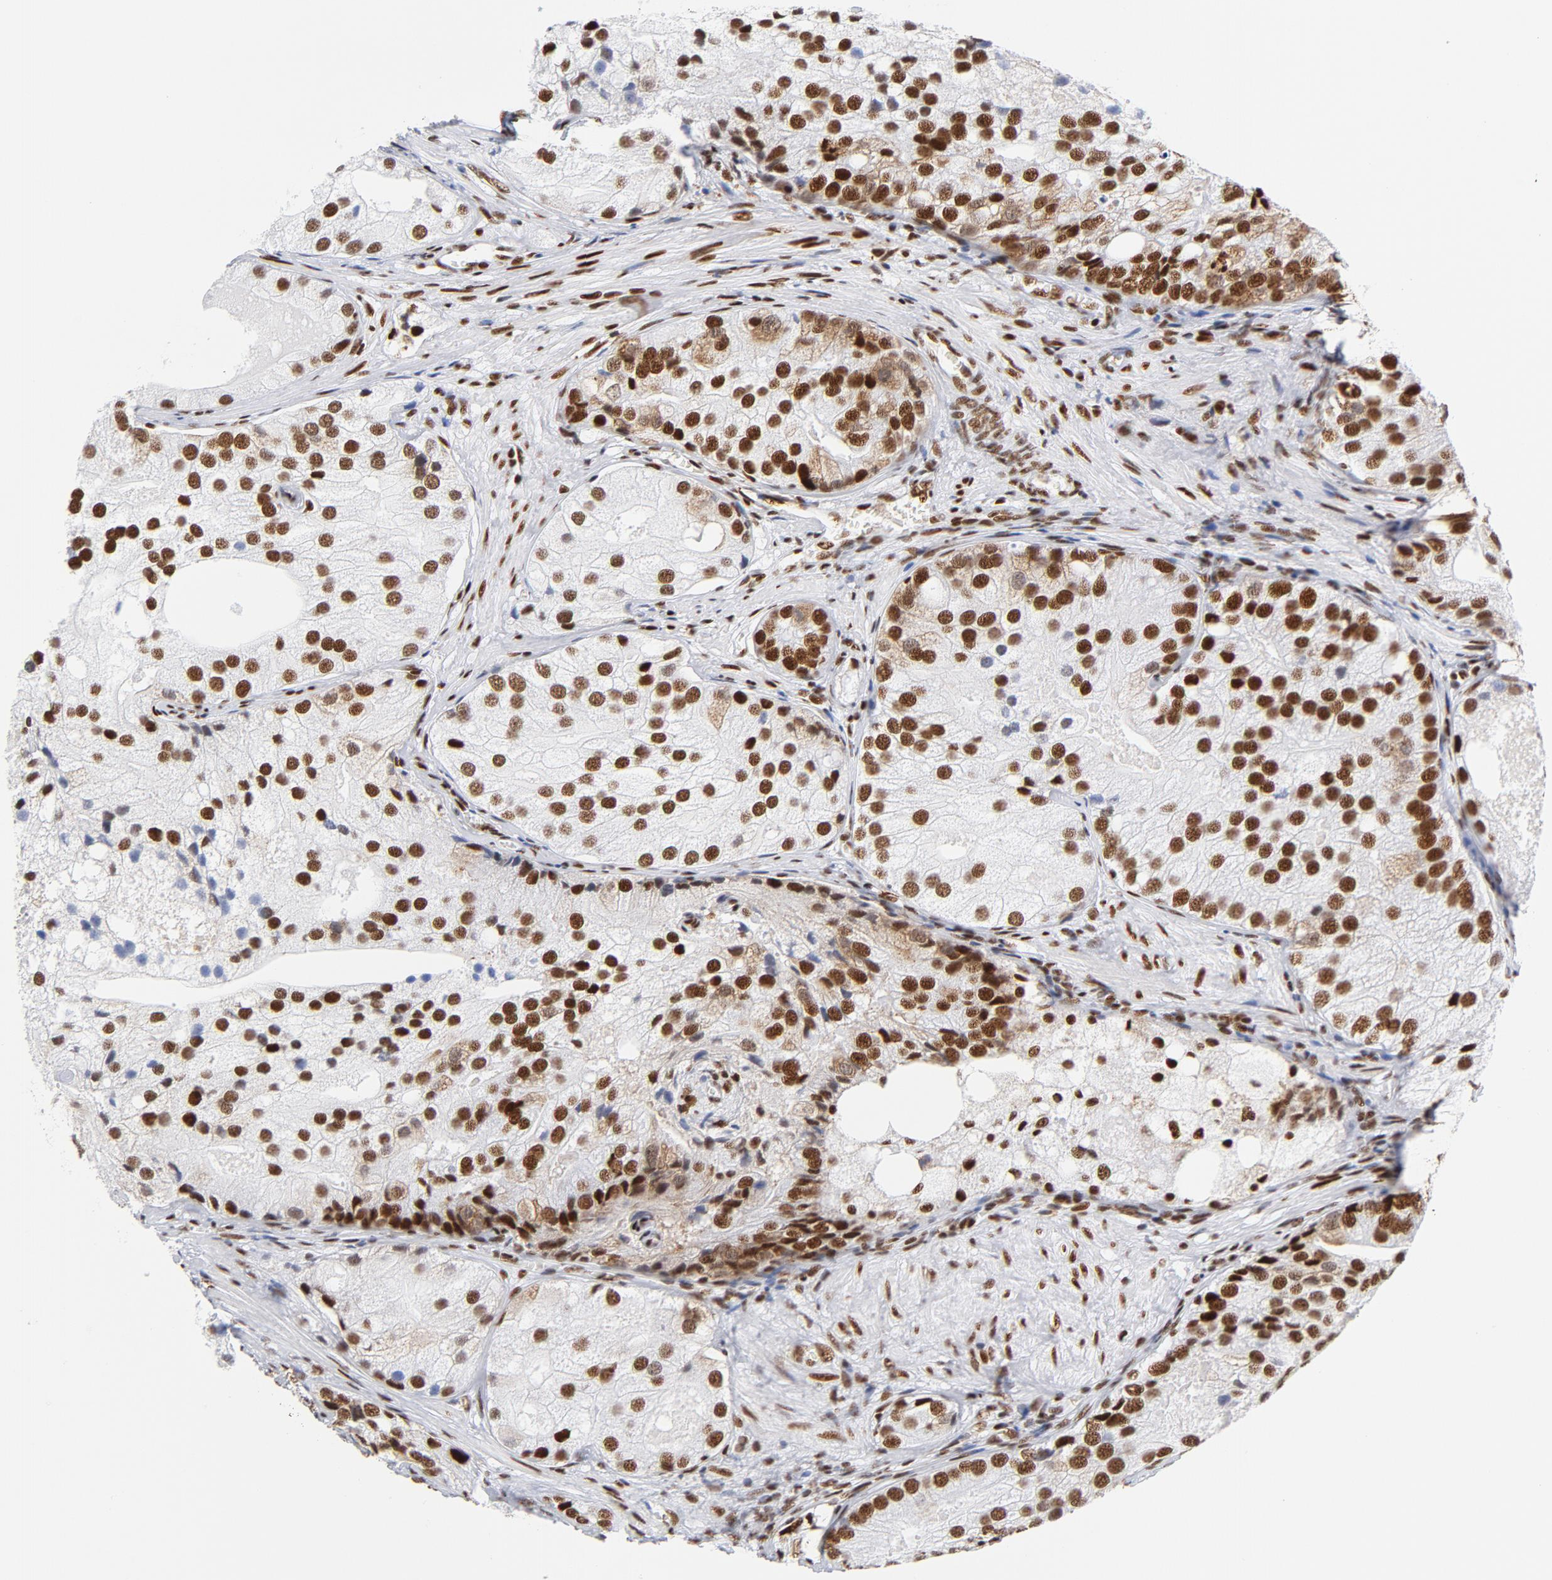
{"staining": {"intensity": "strong", "quantity": ">75%", "location": "nuclear"}, "tissue": "prostate cancer", "cell_type": "Tumor cells", "image_type": "cancer", "snomed": [{"axis": "morphology", "description": "Adenocarcinoma, Low grade"}, {"axis": "topography", "description": "Prostate"}], "caption": "IHC of prostate cancer (adenocarcinoma (low-grade)) exhibits high levels of strong nuclear positivity in approximately >75% of tumor cells.", "gene": "XRCC5", "patient": {"sex": "male", "age": 69}}